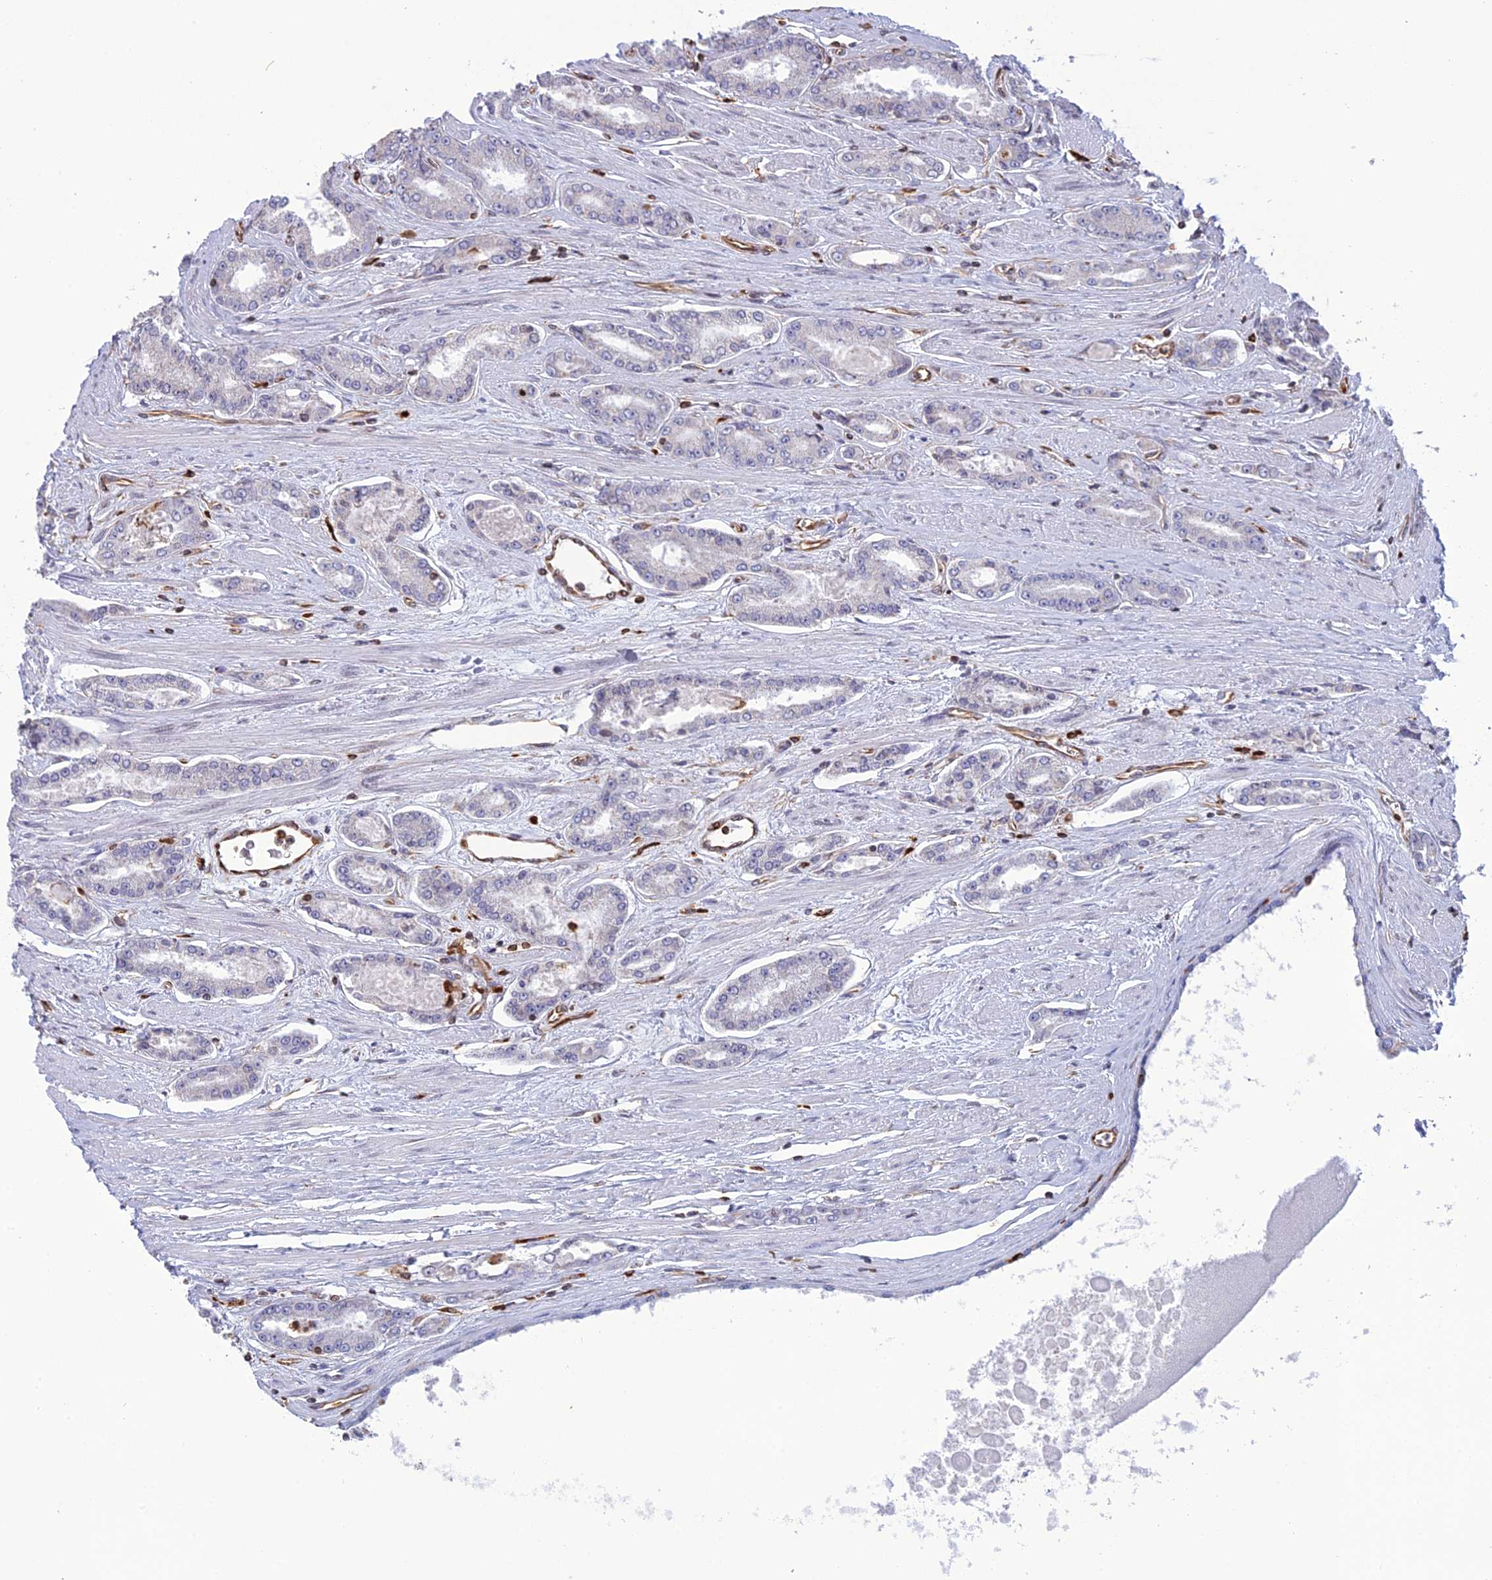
{"staining": {"intensity": "negative", "quantity": "none", "location": "none"}, "tissue": "prostate cancer", "cell_type": "Tumor cells", "image_type": "cancer", "snomed": [{"axis": "morphology", "description": "Adenocarcinoma, High grade"}, {"axis": "topography", "description": "Prostate"}], "caption": "DAB immunohistochemical staining of human prostate high-grade adenocarcinoma displays no significant staining in tumor cells.", "gene": "APOBR", "patient": {"sex": "male", "age": 74}}